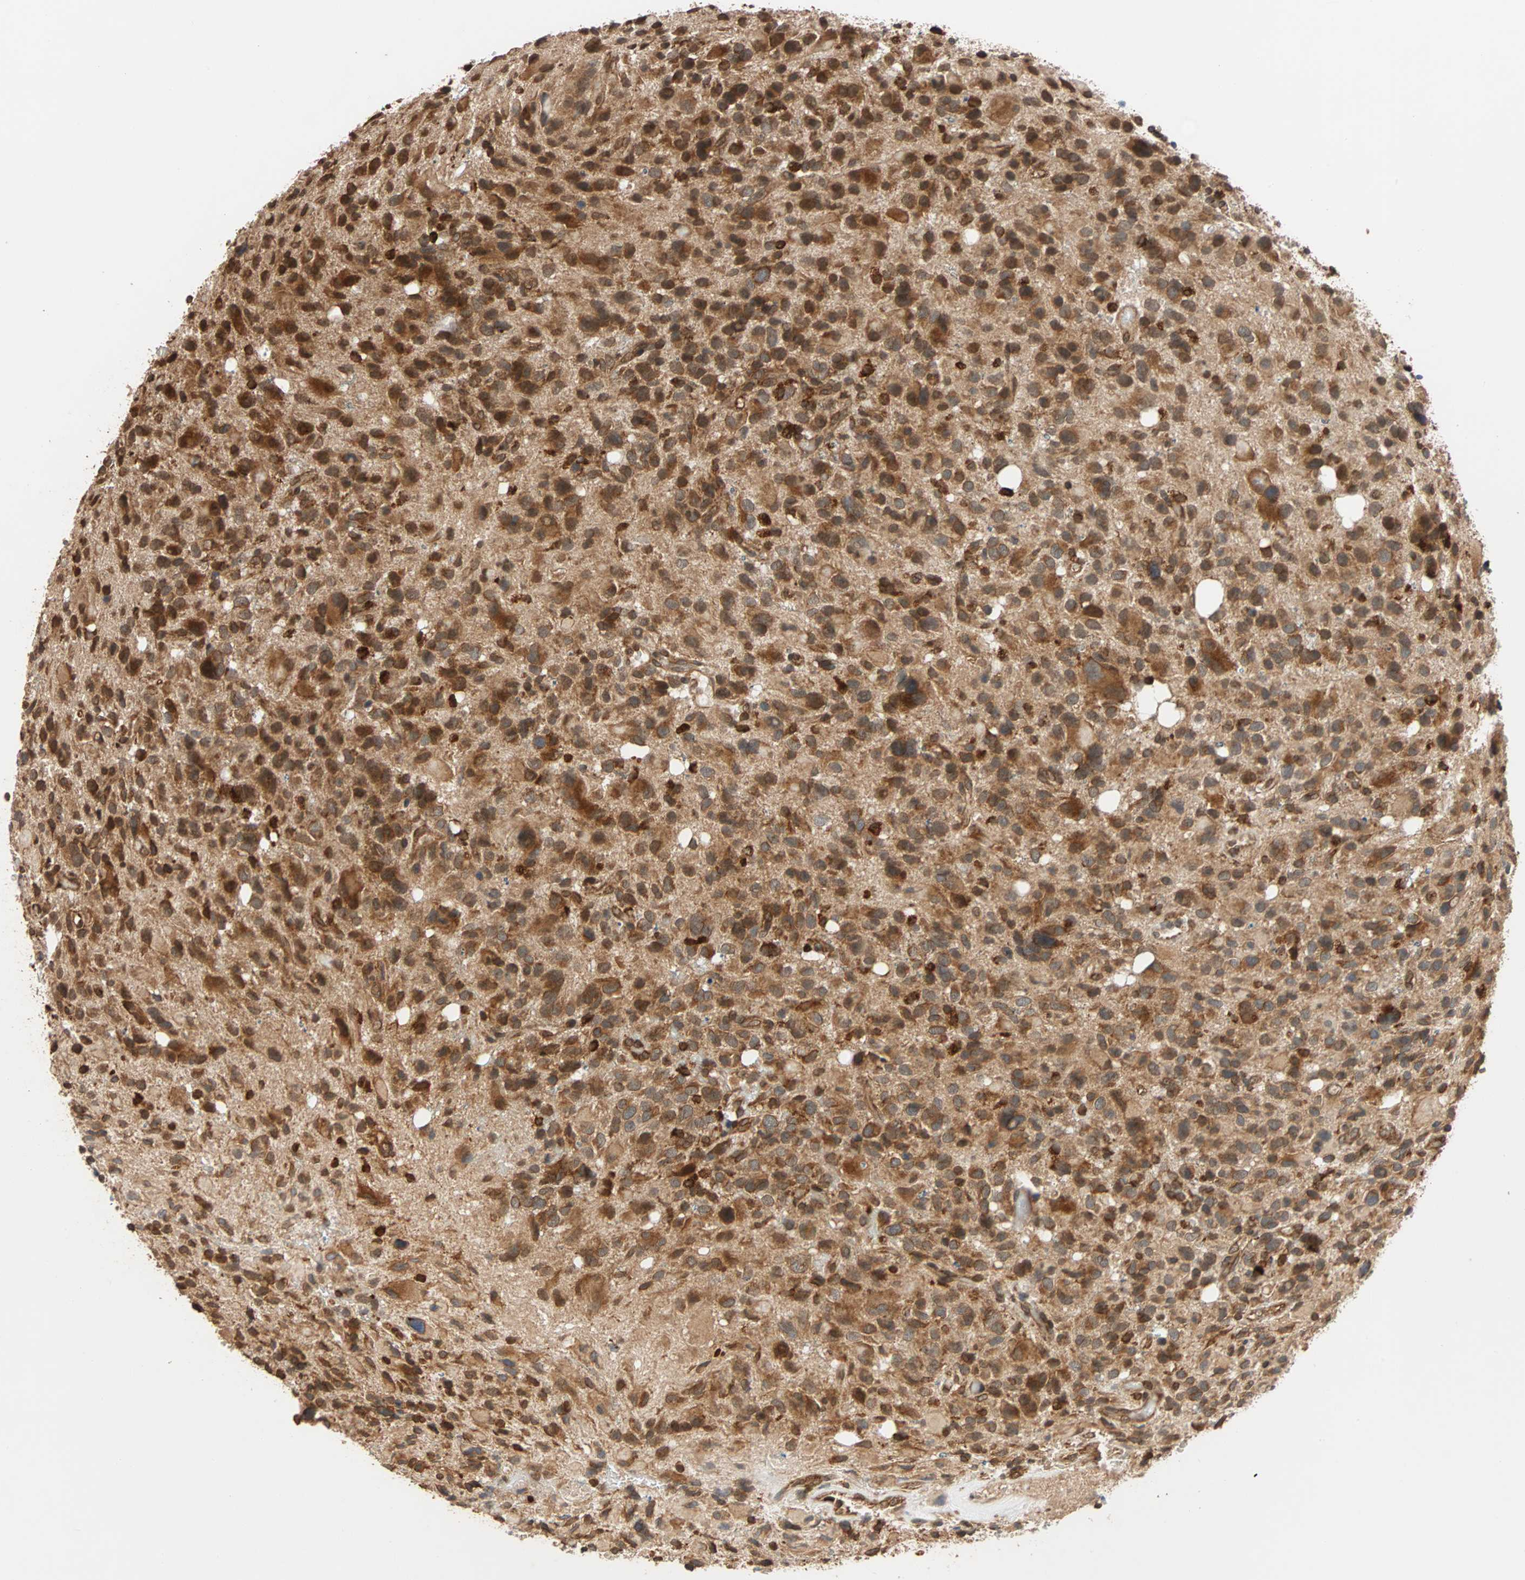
{"staining": {"intensity": "strong", "quantity": ">75%", "location": "cytoplasmic/membranous,nuclear"}, "tissue": "glioma", "cell_type": "Tumor cells", "image_type": "cancer", "snomed": [{"axis": "morphology", "description": "Glioma, malignant, High grade"}, {"axis": "topography", "description": "Brain"}], "caption": "This photomicrograph exhibits malignant glioma (high-grade) stained with immunohistochemistry (IHC) to label a protein in brown. The cytoplasmic/membranous and nuclear of tumor cells show strong positivity for the protein. Nuclei are counter-stained blue.", "gene": "AUP1", "patient": {"sex": "male", "age": 48}}